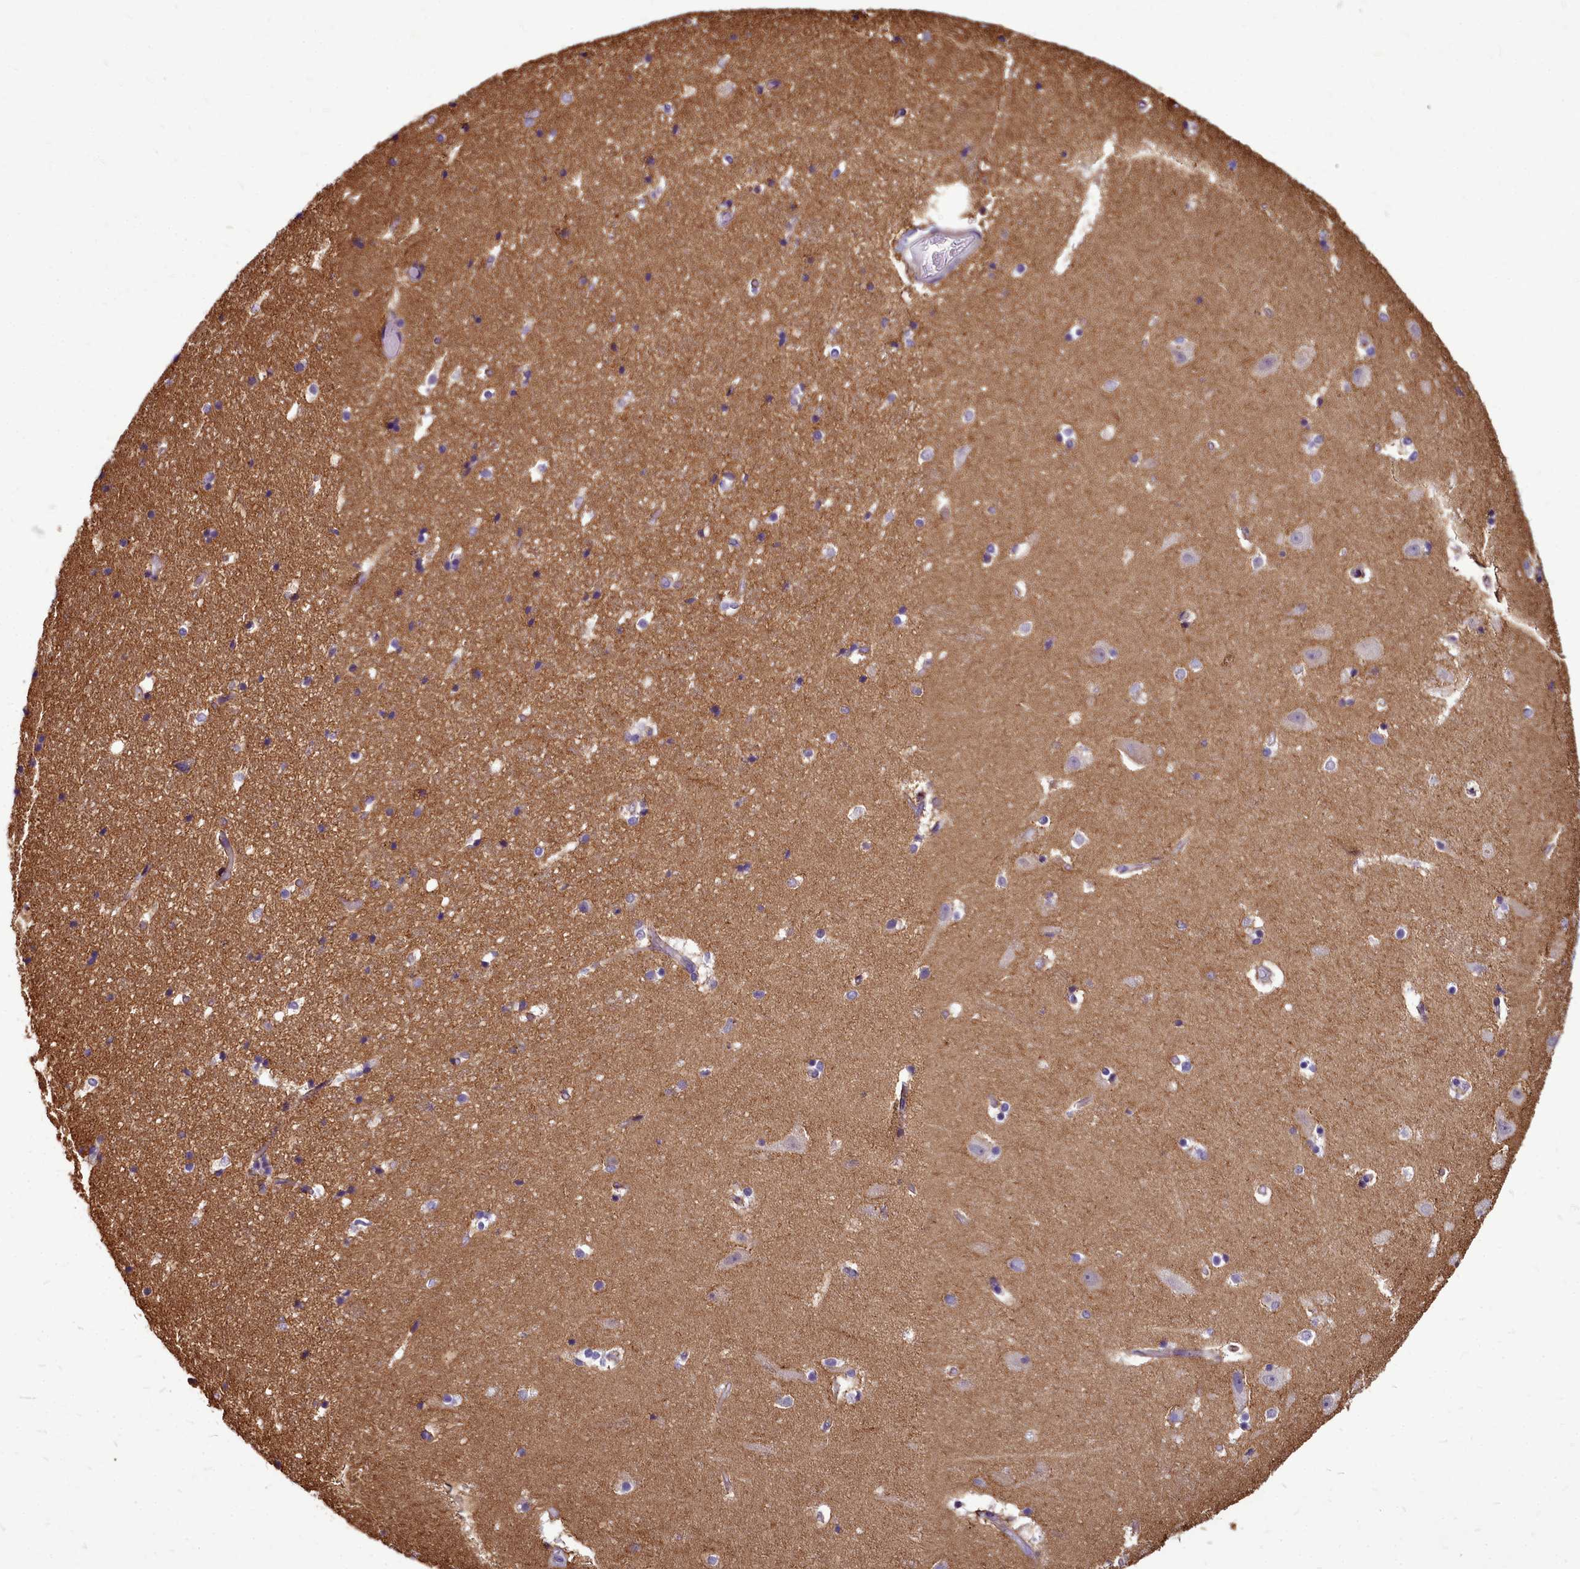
{"staining": {"intensity": "negative", "quantity": "none", "location": "none"}, "tissue": "hippocampus", "cell_type": "Glial cells", "image_type": "normal", "snomed": [{"axis": "morphology", "description": "Normal tissue, NOS"}, {"axis": "topography", "description": "Hippocampus"}], "caption": "This is an IHC photomicrograph of unremarkable hippocampus. There is no expression in glial cells.", "gene": "TTC5", "patient": {"sex": "female", "age": 52}}